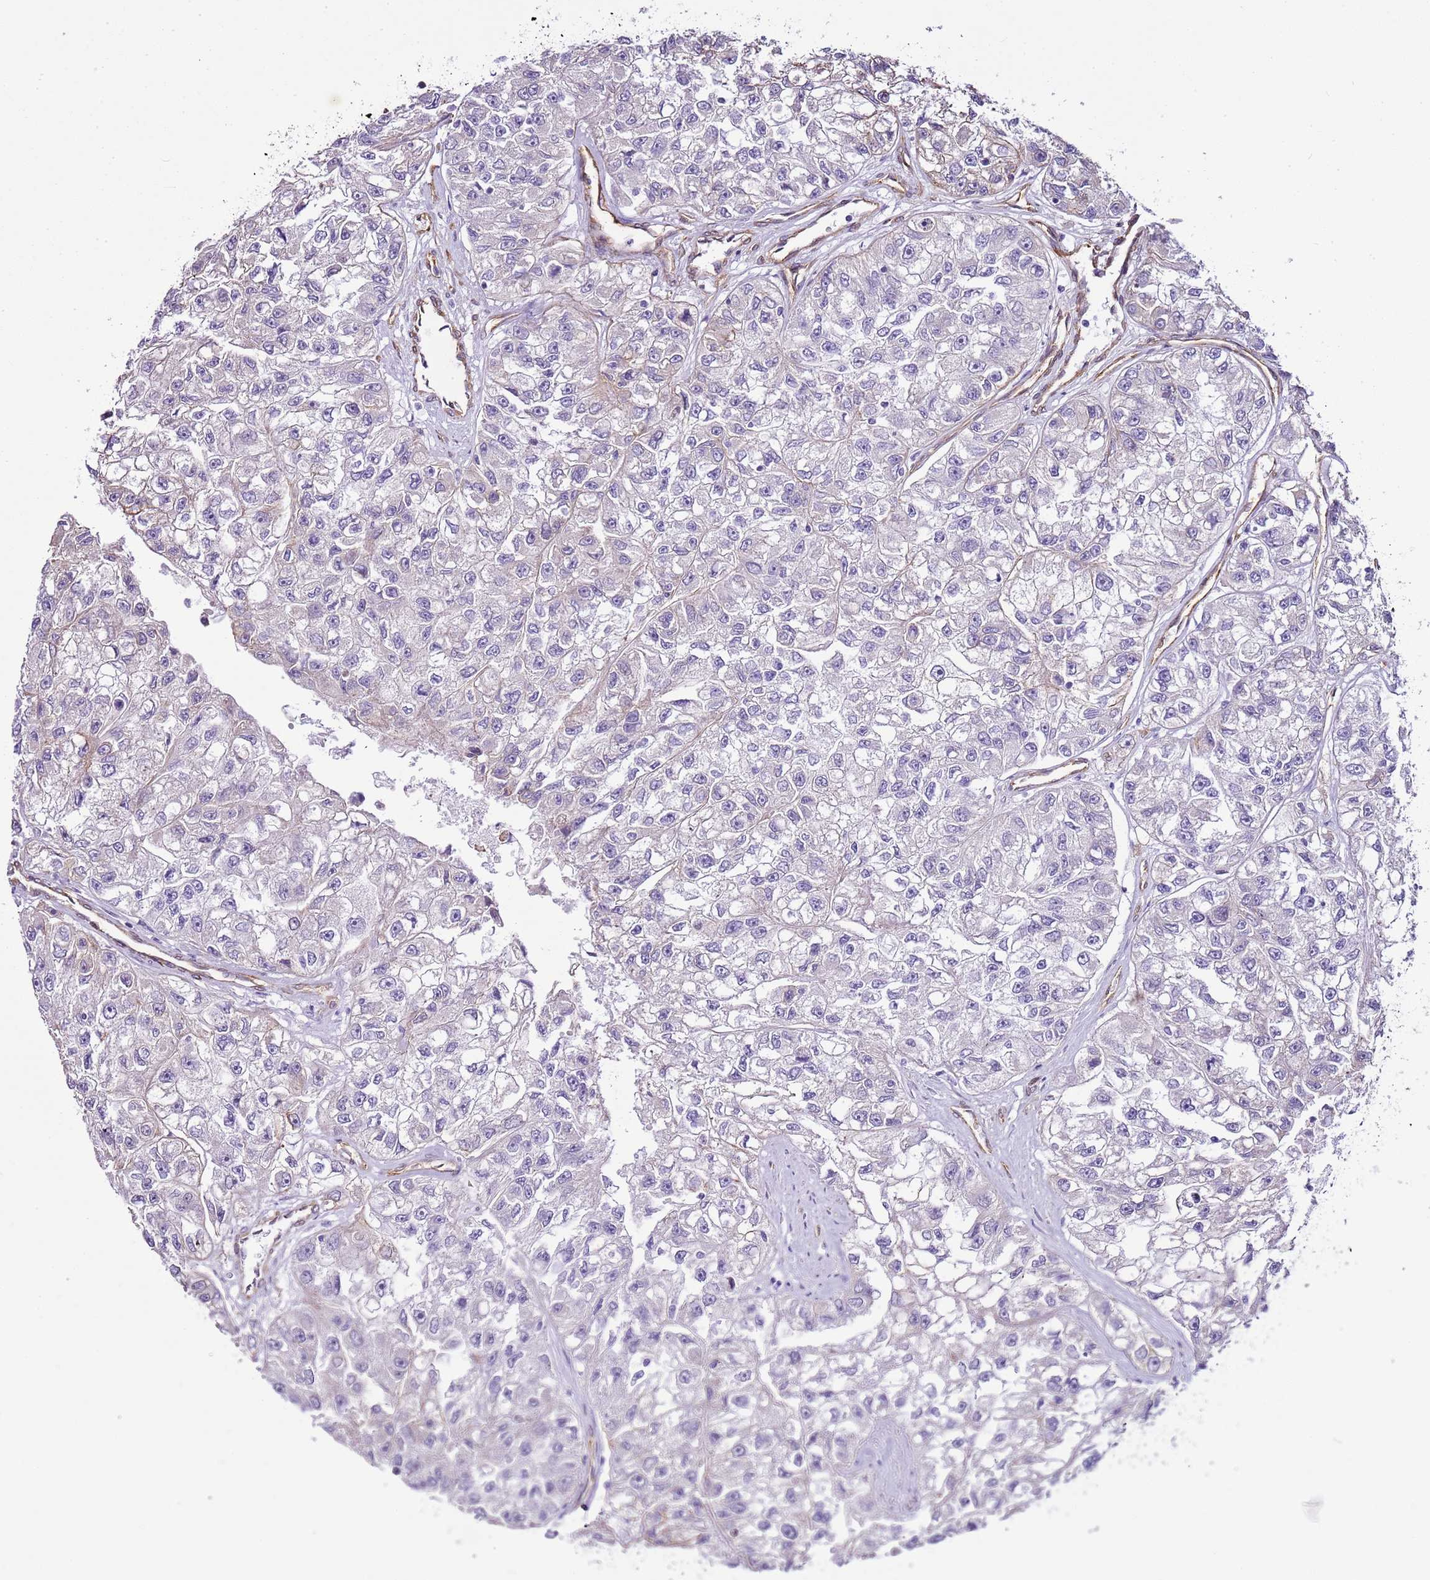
{"staining": {"intensity": "negative", "quantity": "none", "location": "none"}, "tissue": "renal cancer", "cell_type": "Tumor cells", "image_type": "cancer", "snomed": [{"axis": "morphology", "description": "Adenocarcinoma, NOS"}, {"axis": "topography", "description": "Kidney"}], "caption": "DAB immunohistochemical staining of human renal adenocarcinoma exhibits no significant staining in tumor cells.", "gene": "CTDSPL", "patient": {"sex": "male", "age": 63}}